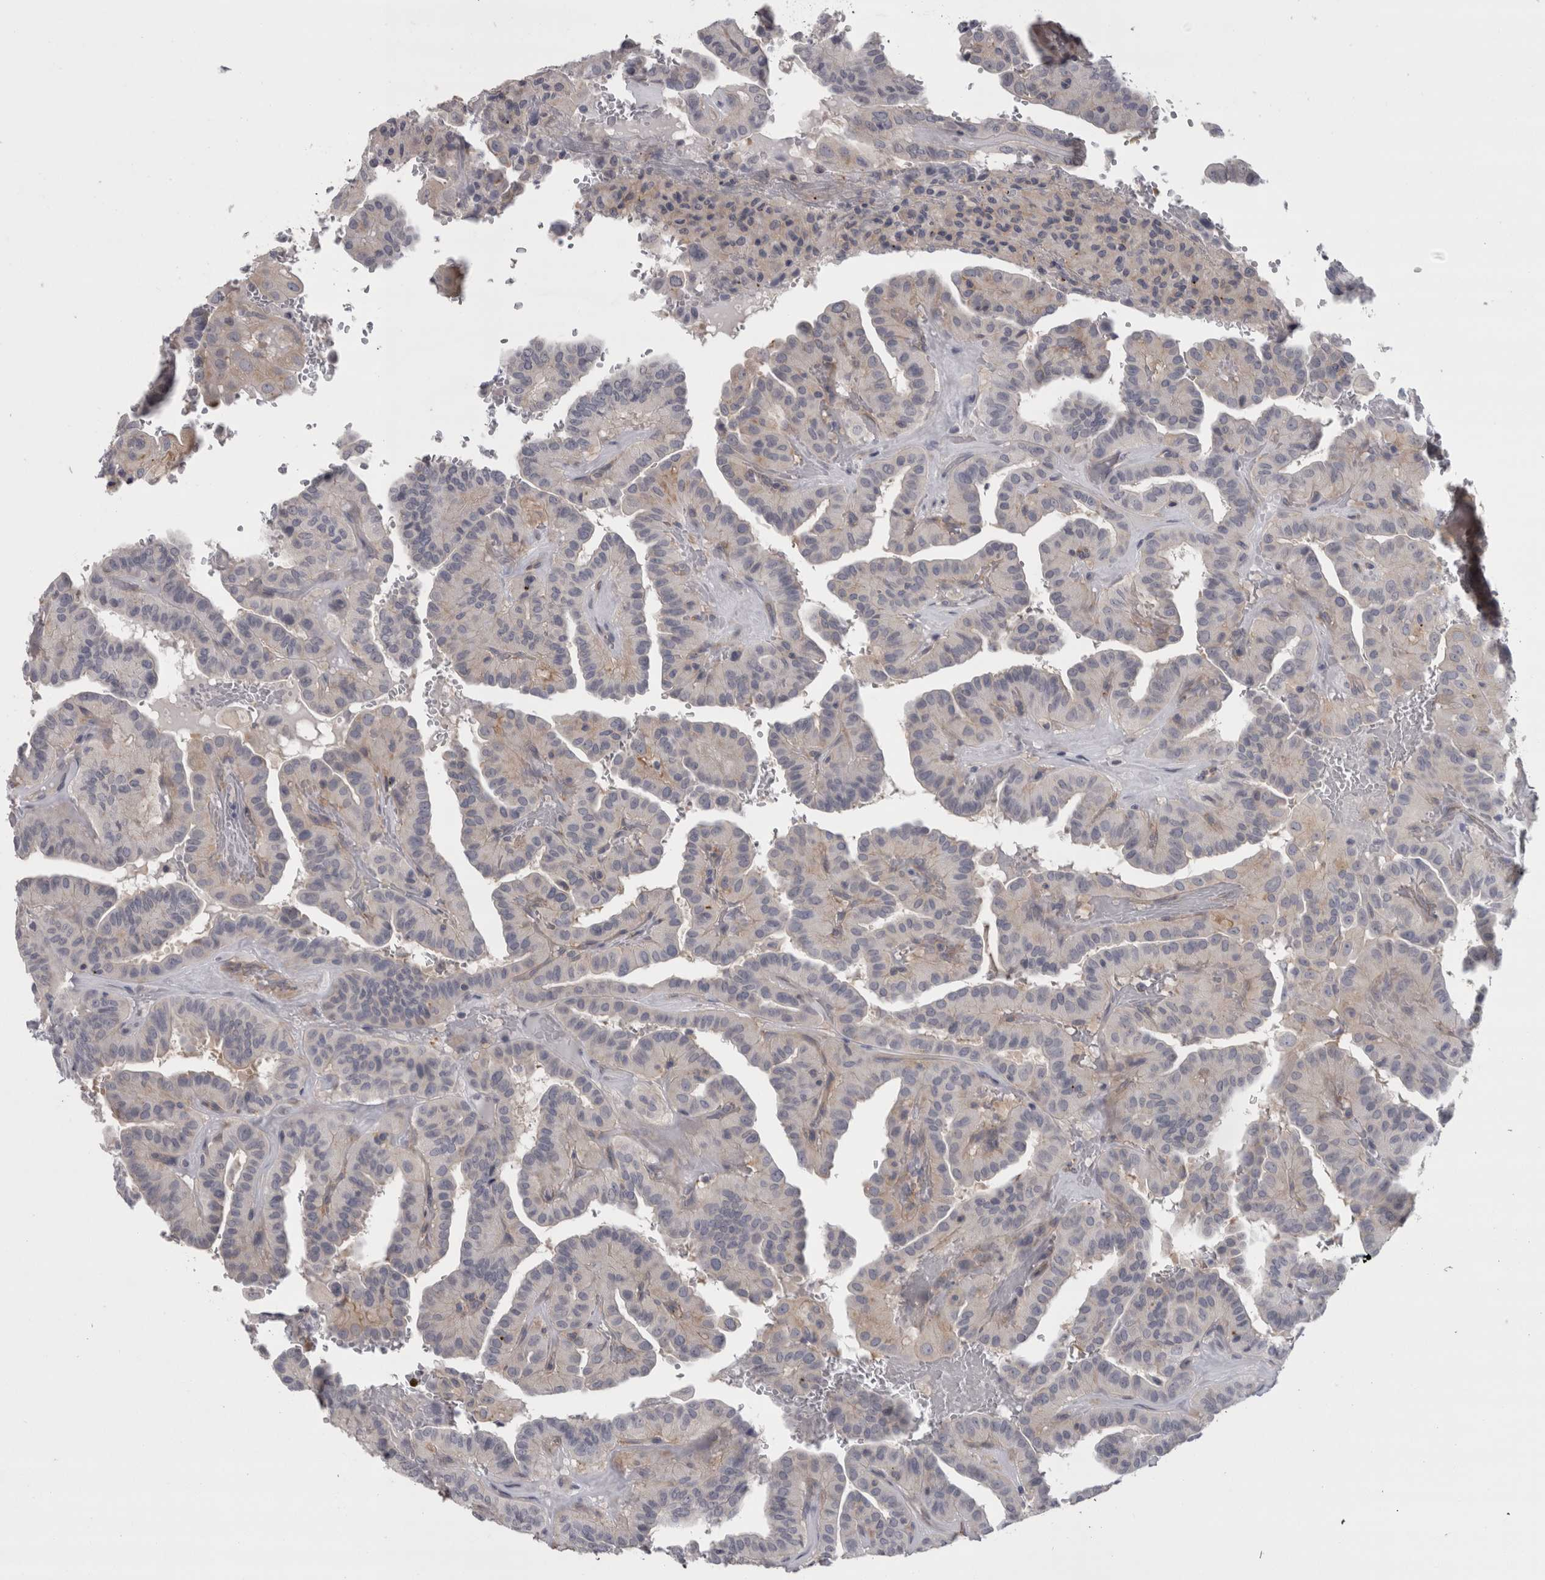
{"staining": {"intensity": "weak", "quantity": "<25%", "location": "cytoplasmic/membranous"}, "tissue": "thyroid cancer", "cell_type": "Tumor cells", "image_type": "cancer", "snomed": [{"axis": "morphology", "description": "Papillary adenocarcinoma, NOS"}, {"axis": "topography", "description": "Thyroid gland"}], "caption": "There is no significant positivity in tumor cells of thyroid cancer (papillary adenocarcinoma).", "gene": "LYZL6", "patient": {"sex": "male", "age": 77}}